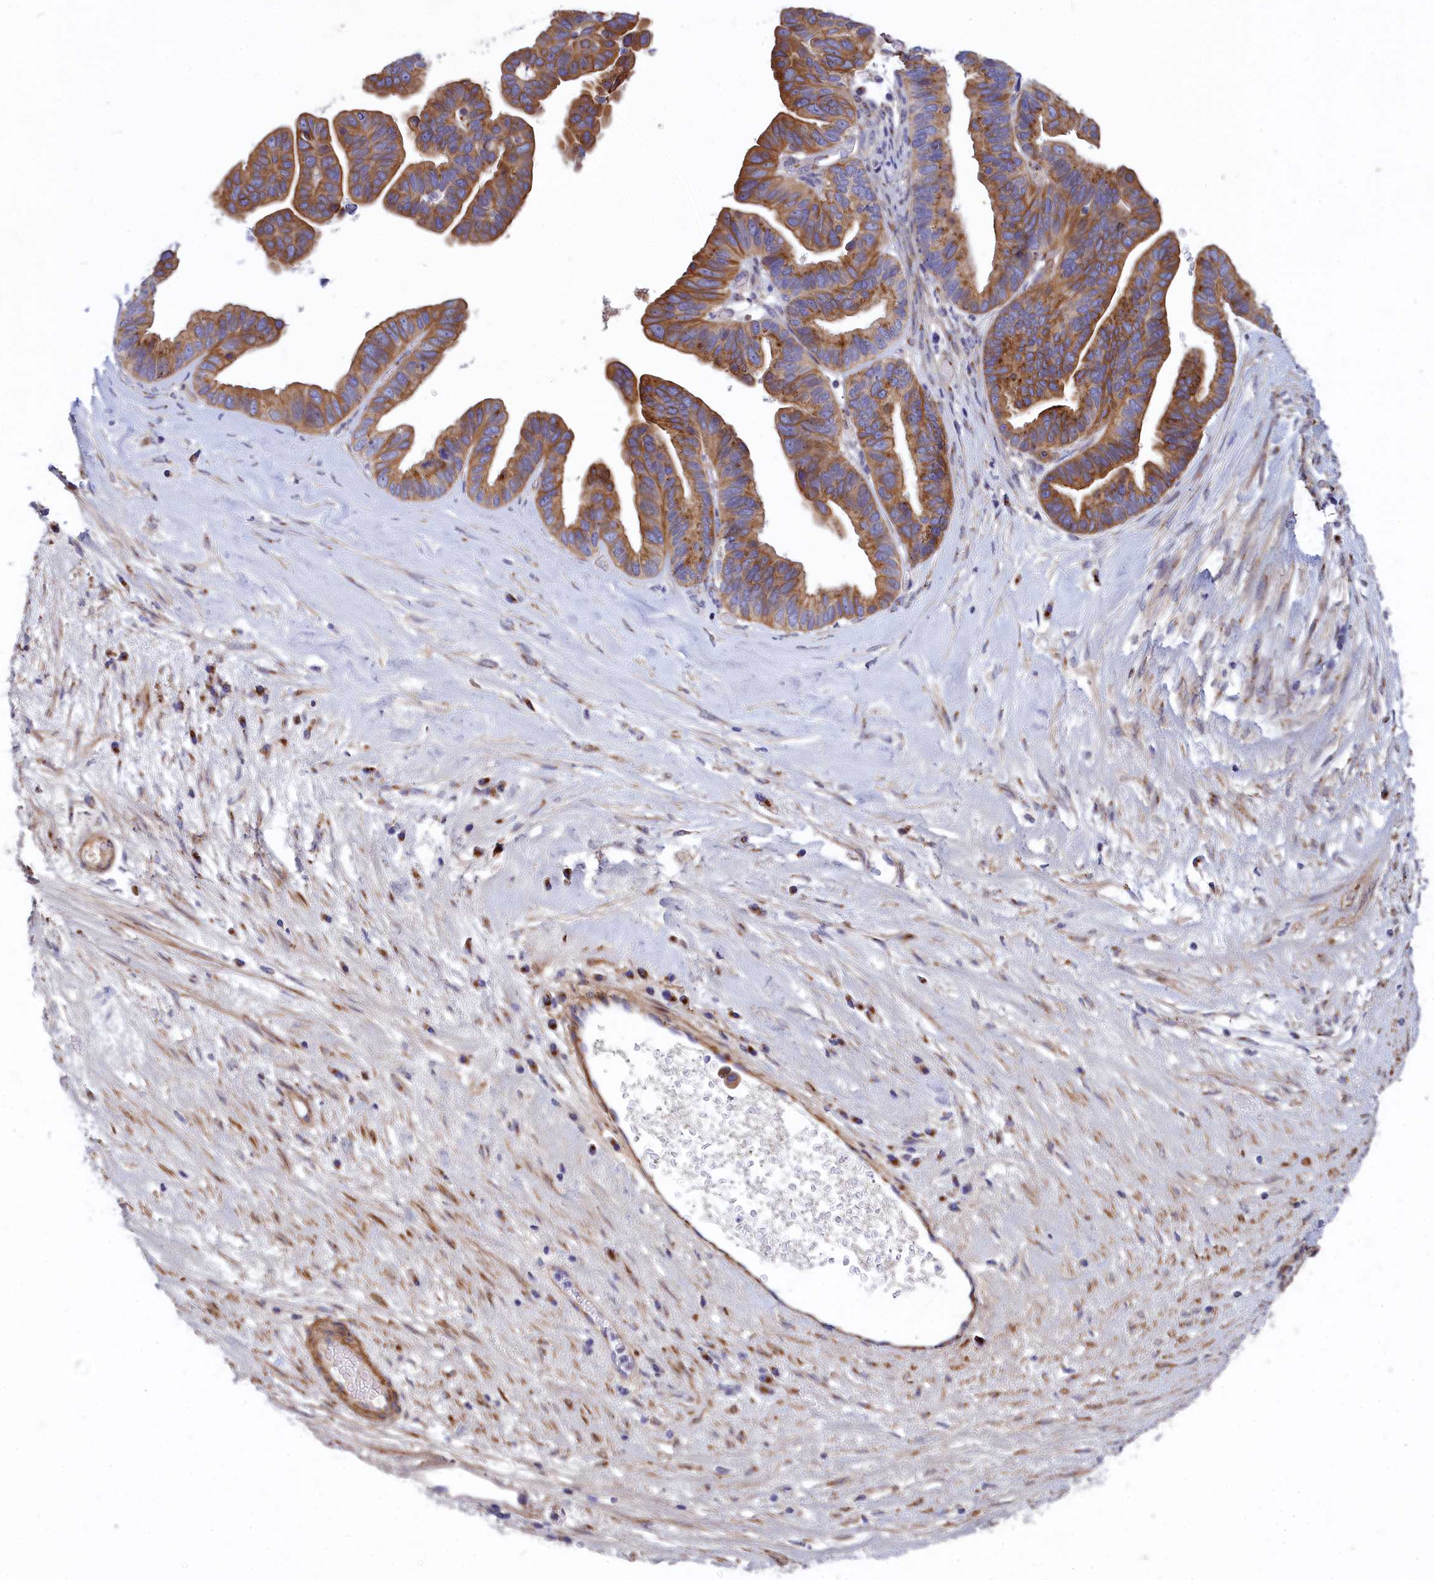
{"staining": {"intensity": "moderate", "quantity": ">75%", "location": "cytoplasmic/membranous"}, "tissue": "ovarian cancer", "cell_type": "Tumor cells", "image_type": "cancer", "snomed": [{"axis": "morphology", "description": "Cystadenocarcinoma, serous, NOS"}, {"axis": "topography", "description": "Ovary"}], "caption": "Protein staining shows moderate cytoplasmic/membranous positivity in approximately >75% of tumor cells in ovarian cancer.", "gene": "TUBGCP4", "patient": {"sex": "female", "age": 56}}